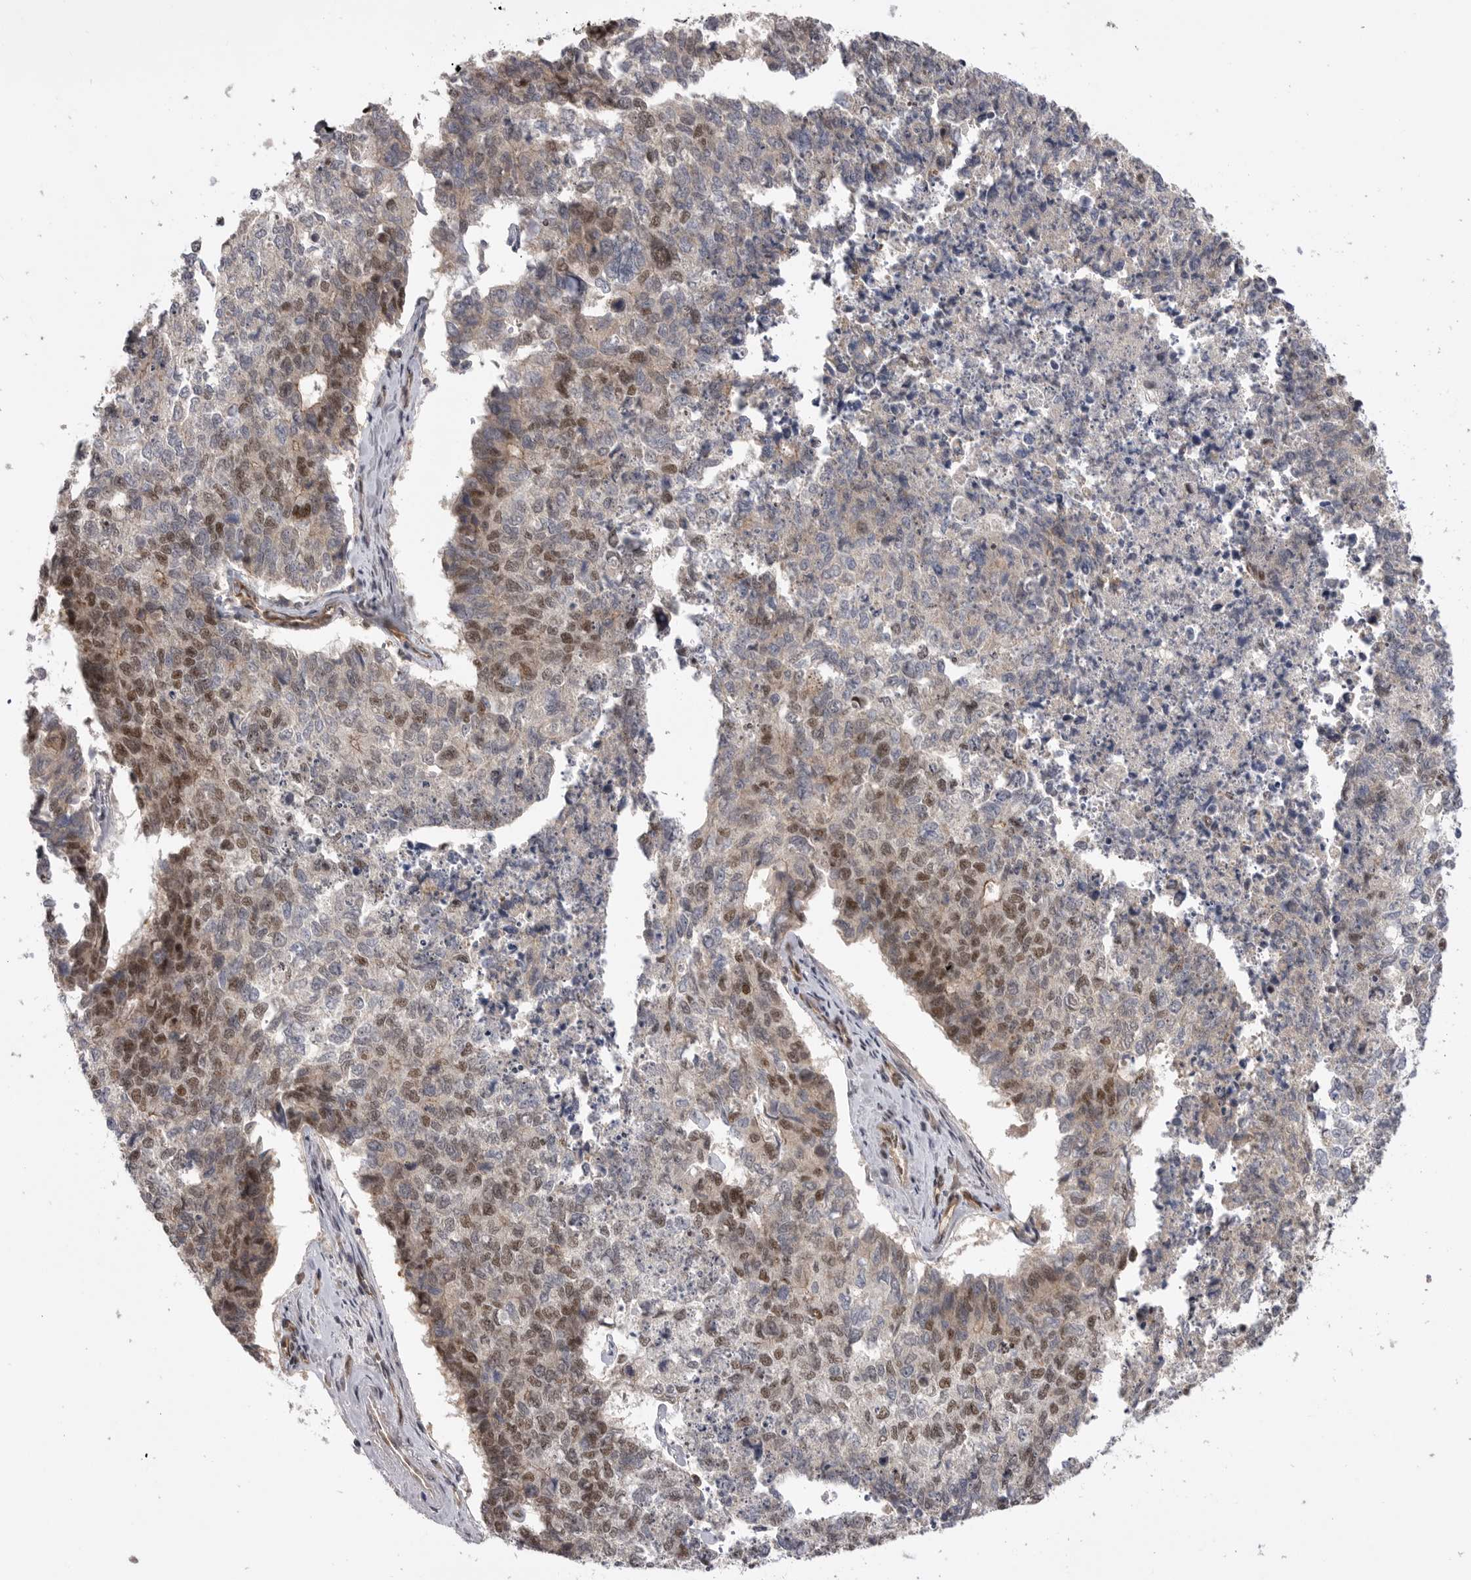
{"staining": {"intensity": "moderate", "quantity": "25%-75%", "location": "nuclear"}, "tissue": "cervical cancer", "cell_type": "Tumor cells", "image_type": "cancer", "snomed": [{"axis": "morphology", "description": "Squamous cell carcinoma, NOS"}, {"axis": "topography", "description": "Cervix"}], "caption": "This micrograph exhibits cervical cancer stained with immunohistochemistry (IHC) to label a protein in brown. The nuclear of tumor cells show moderate positivity for the protein. Nuclei are counter-stained blue.", "gene": "PPP1R8", "patient": {"sex": "female", "age": 63}}